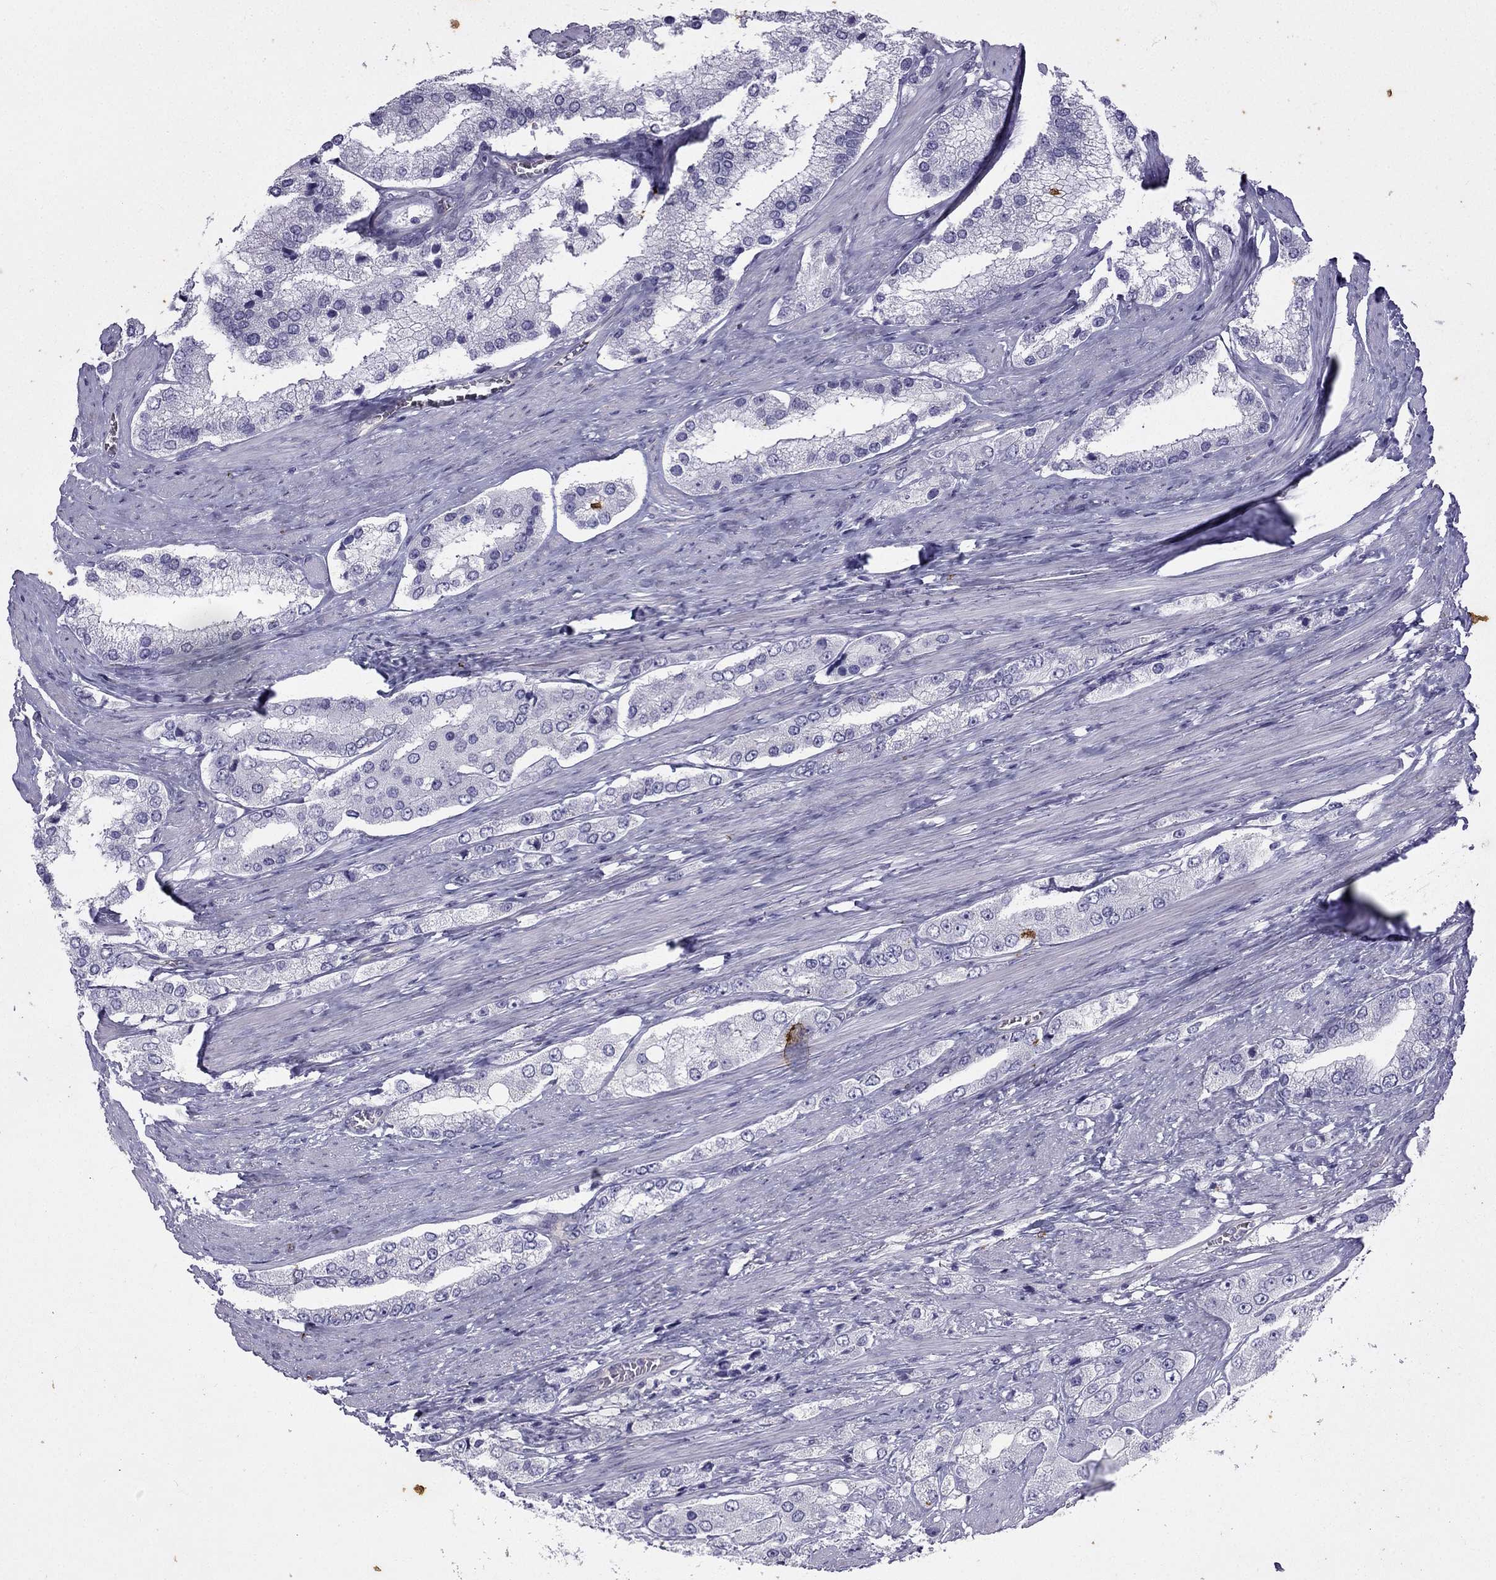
{"staining": {"intensity": "negative", "quantity": "none", "location": "none"}, "tissue": "prostate cancer", "cell_type": "Tumor cells", "image_type": "cancer", "snomed": [{"axis": "morphology", "description": "Adenocarcinoma, Low grade"}, {"axis": "topography", "description": "Prostate"}], "caption": "Tumor cells are negative for brown protein staining in prostate low-grade adenocarcinoma.", "gene": "GJA8", "patient": {"sex": "male", "age": 69}}